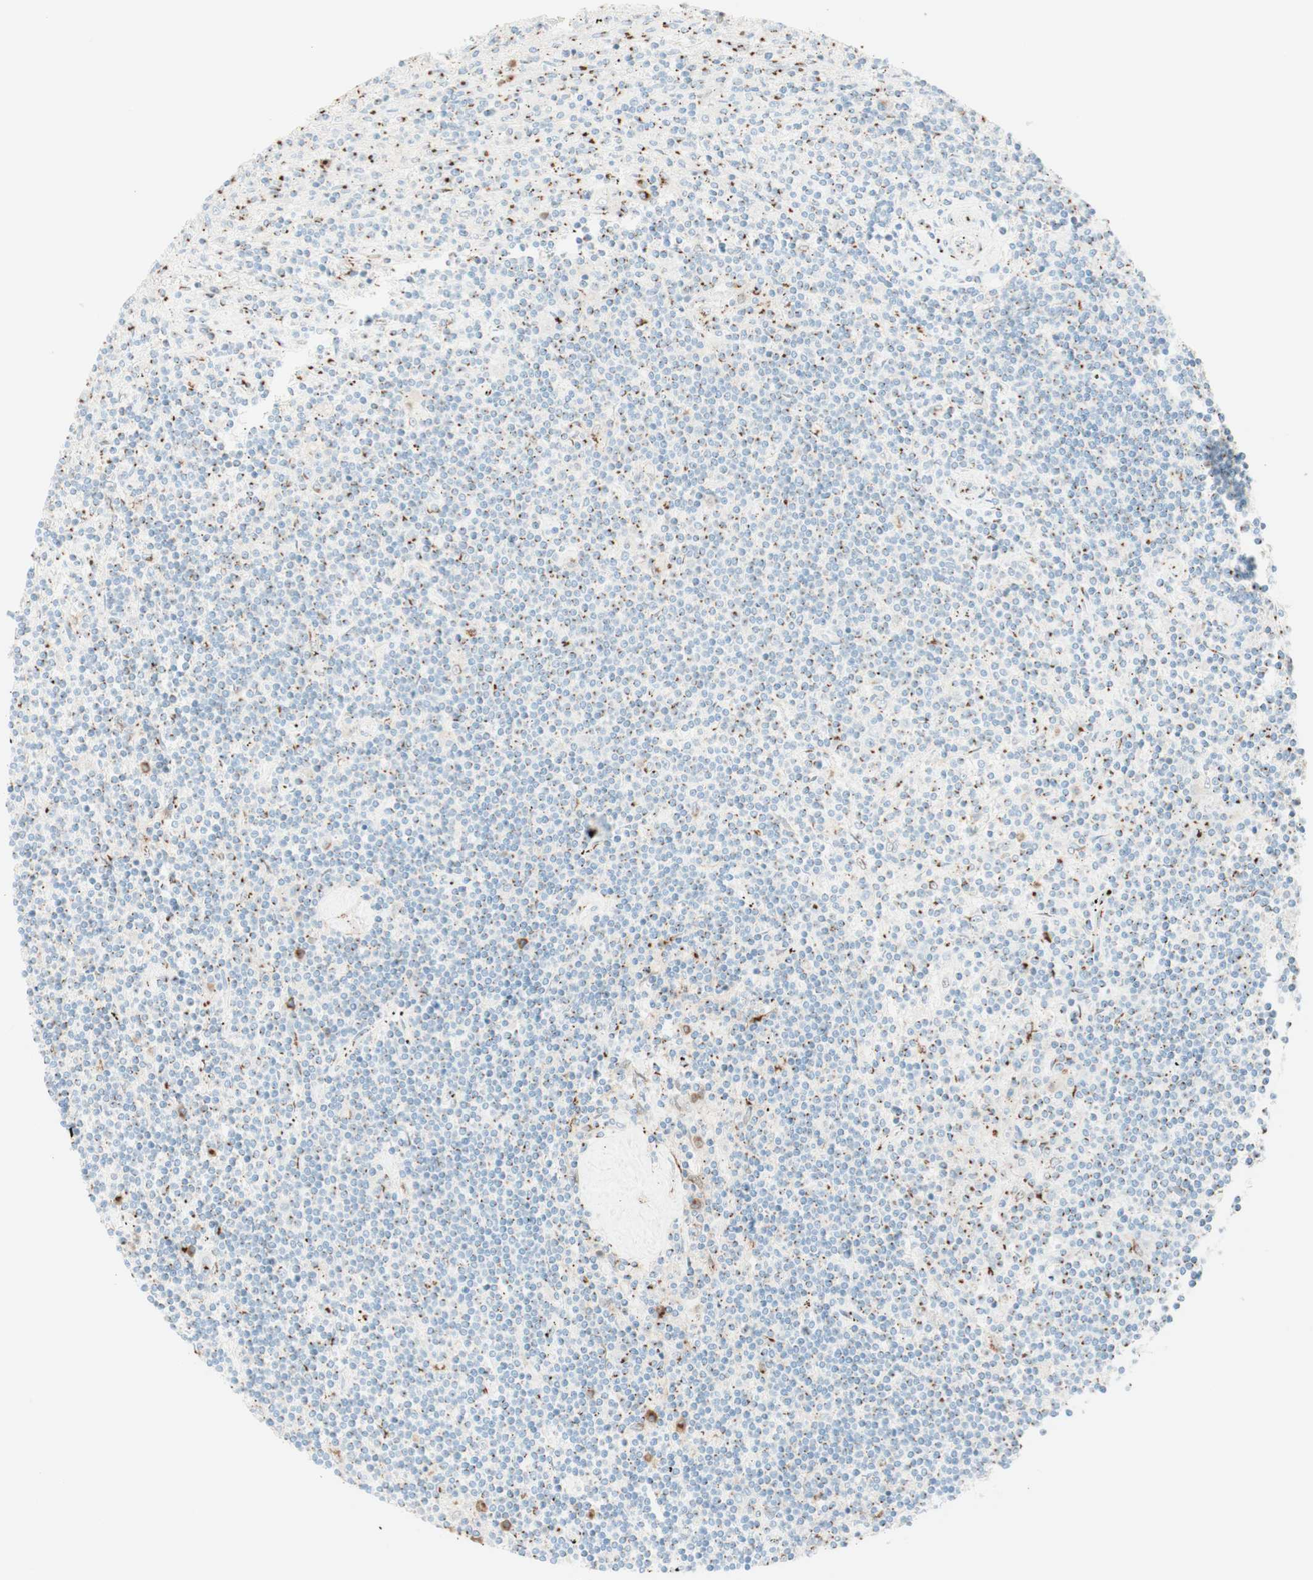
{"staining": {"intensity": "strong", "quantity": "25%-75%", "location": "cytoplasmic/membranous"}, "tissue": "lymphoma", "cell_type": "Tumor cells", "image_type": "cancer", "snomed": [{"axis": "morphology", "description": "Malignant lymphoma, non-Hodgkin's type, Low grade"}, {"axis": "topography", "description": "Spleen"}], "caption": "A high-resolution histopathology image shows immunohistochemistry staining of low-grade malignant lymphoma, non-Hodgkin's type, which shows strong cytoplasmic/membranous expression in approximately 25%-75% of tumor cells.", "gene": "GOLGB1", "patient": {"sex": "male", "age": 76}}